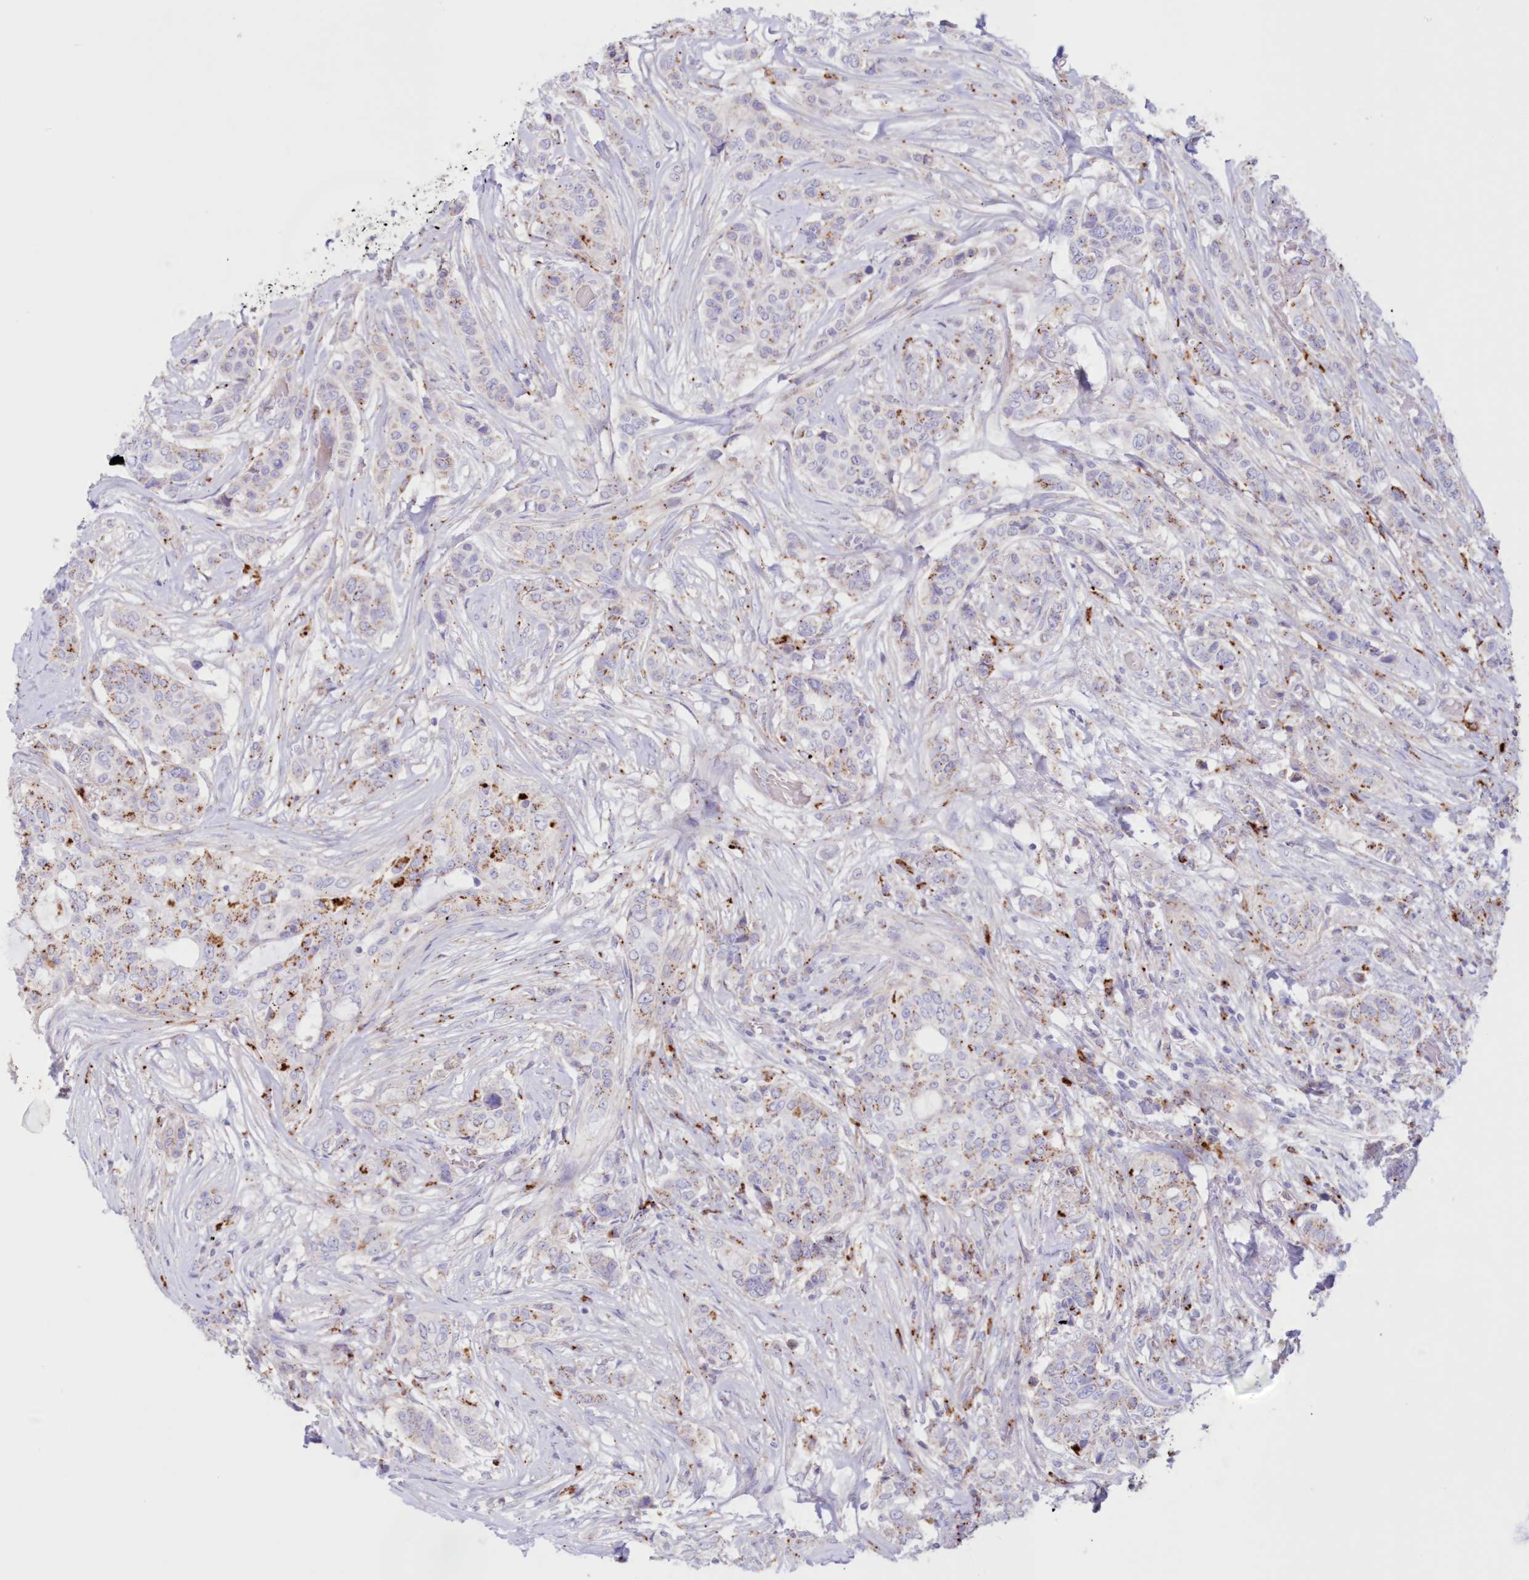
{"staining": {"intensity": "moderate", "quantity": "25%-75%", "location": "cytoplasmic/membranous"}, "tissue": "breast cancer", "cell_type": "Tumor cells", "image_type": "cancer", "snomed": [{"axis": "morphology", "description": "Lobular carcinoma"}, {"axis": "topography", "description": "Breast"}], "caption": "The immunohistochemical stain shows moderate cytoplasmic/membranous expression in tumor cells of breast lobular carcinoma tissue.", "gene": "TPP1", "patient": {"sex": "female", "age": 51}}